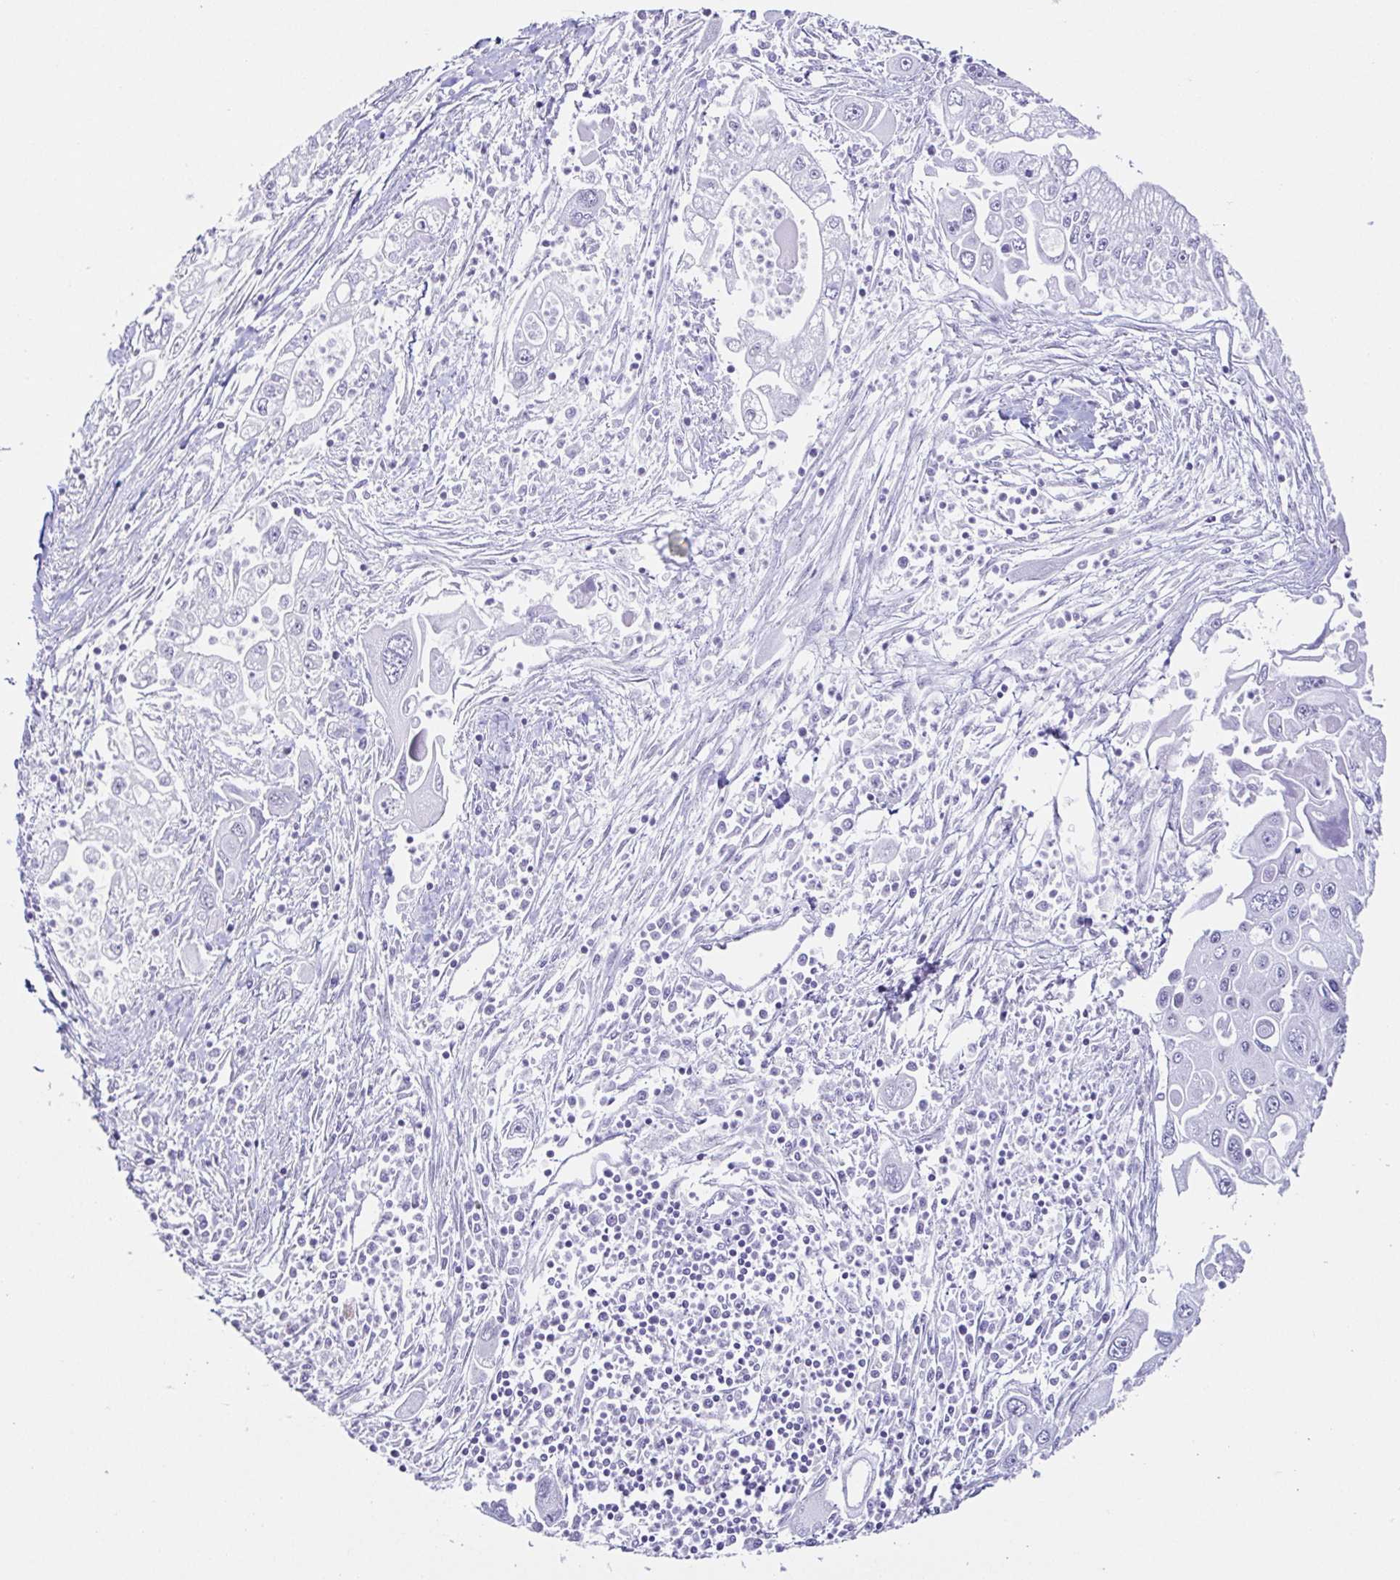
{"staining": {"intensity": "negative", "quantity": "none", "location": "none"}, "tissue": "pancreatic cancer", "cell_type": "Tumor cells", "image_type": "cancer", "snomed": [{"axis": "morphology", "description": "Adenocarcinoma, NOS"}, {"axis": "topography", "description": "Pancreas"}], "caption": "Image shows no protein staining in tumor cells of adenocarcinoma (pancreatic) tissue.", "gene": "ESX1", "patient": {"sex": "male", "age": 70}}